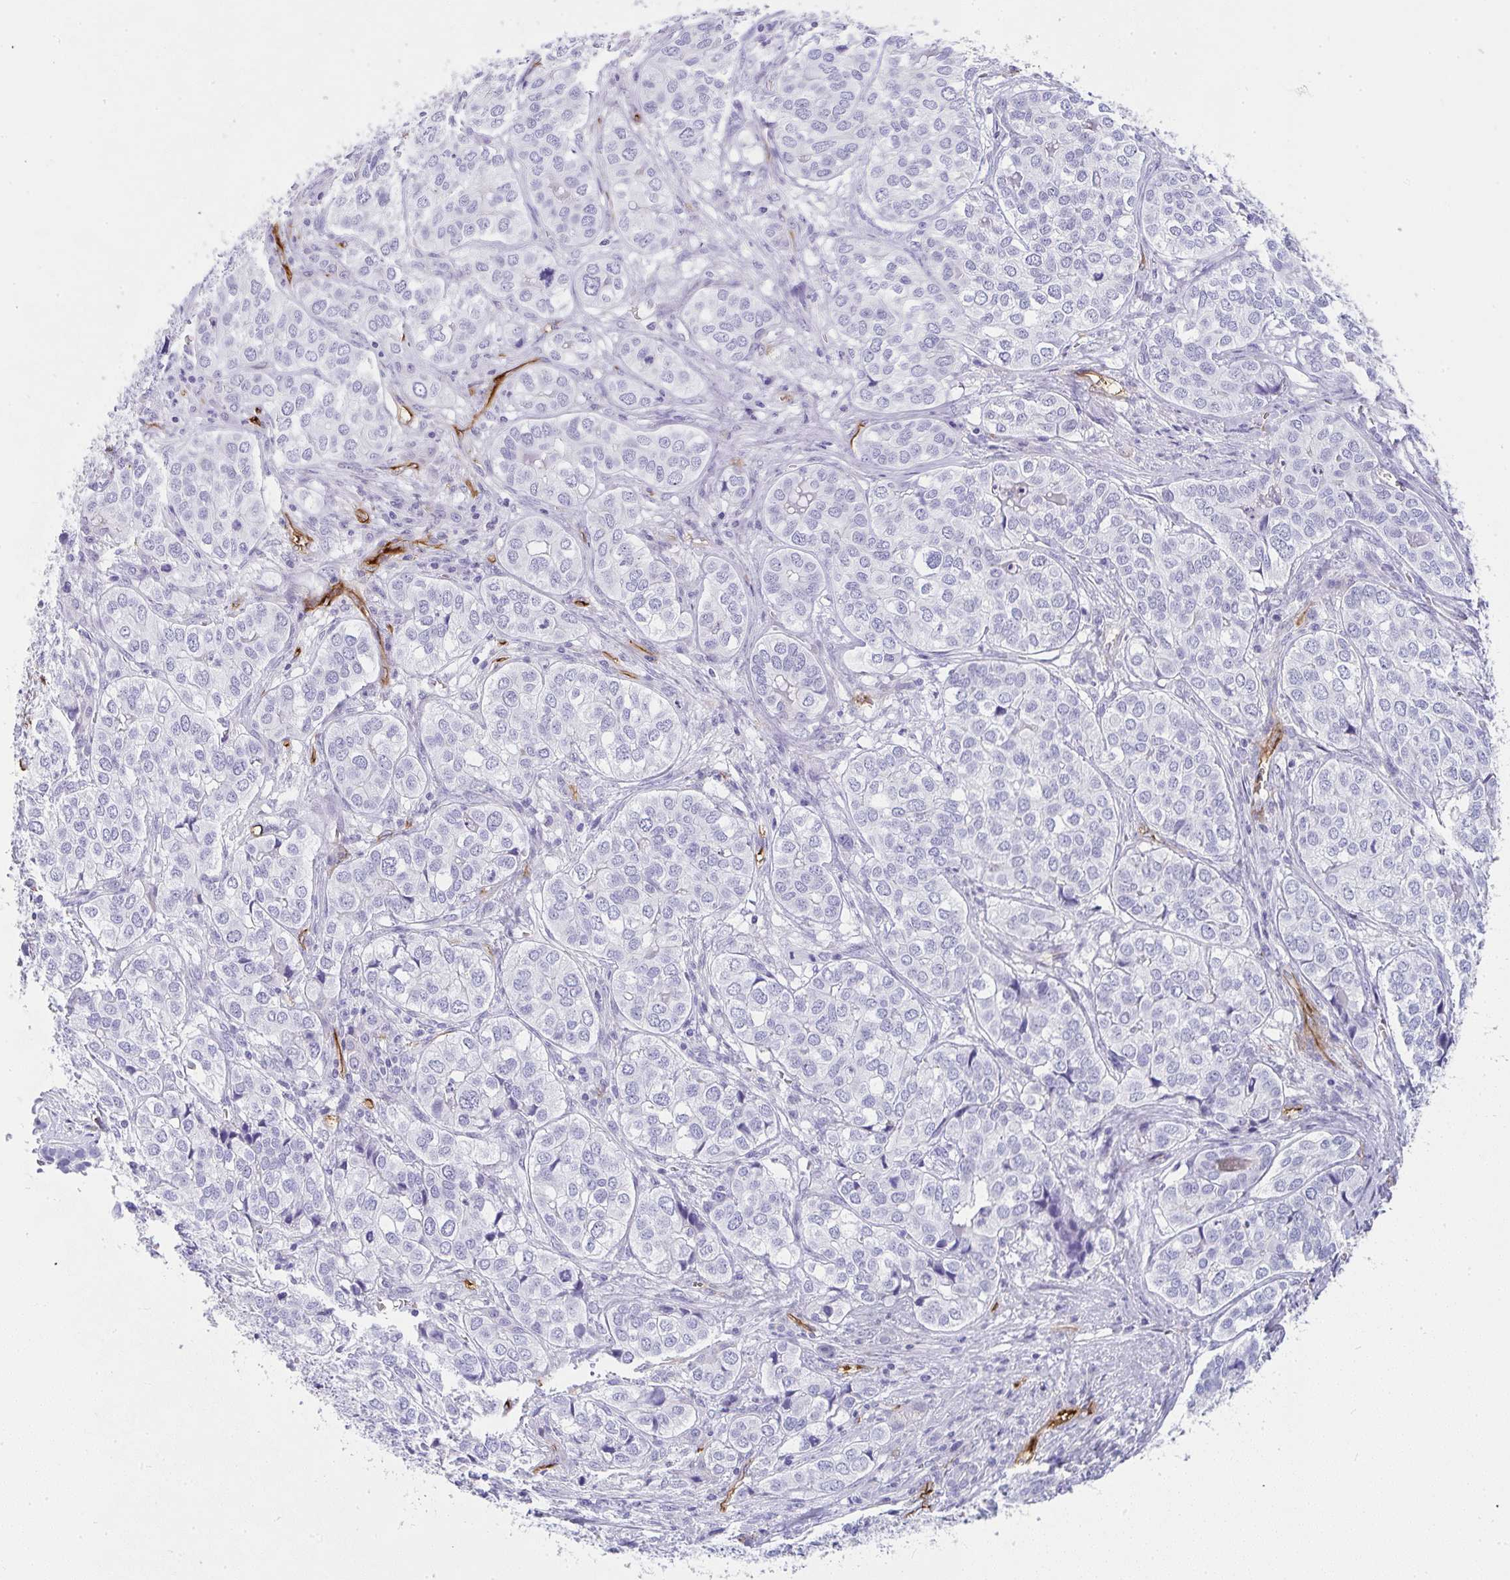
{"staining": {"intensity": "negative", "quantity": "none", "location": "none"}, "tissue": "liver cancer", "cell_type": "Tumor cells", "image_type": "cancer", "snomed": [{"axis": "morphology", "description": "Cholangiocarcinoma"}, {"axis": "topography", "description": "Liver"}], "caption": "Immunohistochemistry (IHC) micrograph of neoplastic tissue: liver cancer (cholangiocarcinoma) stained with DAB (3,3'-diaminobenzidine) reveals no significant protein expression in tumor cells.", "gene": "PRND", "patient": {"sex": "male", "age": 56}}